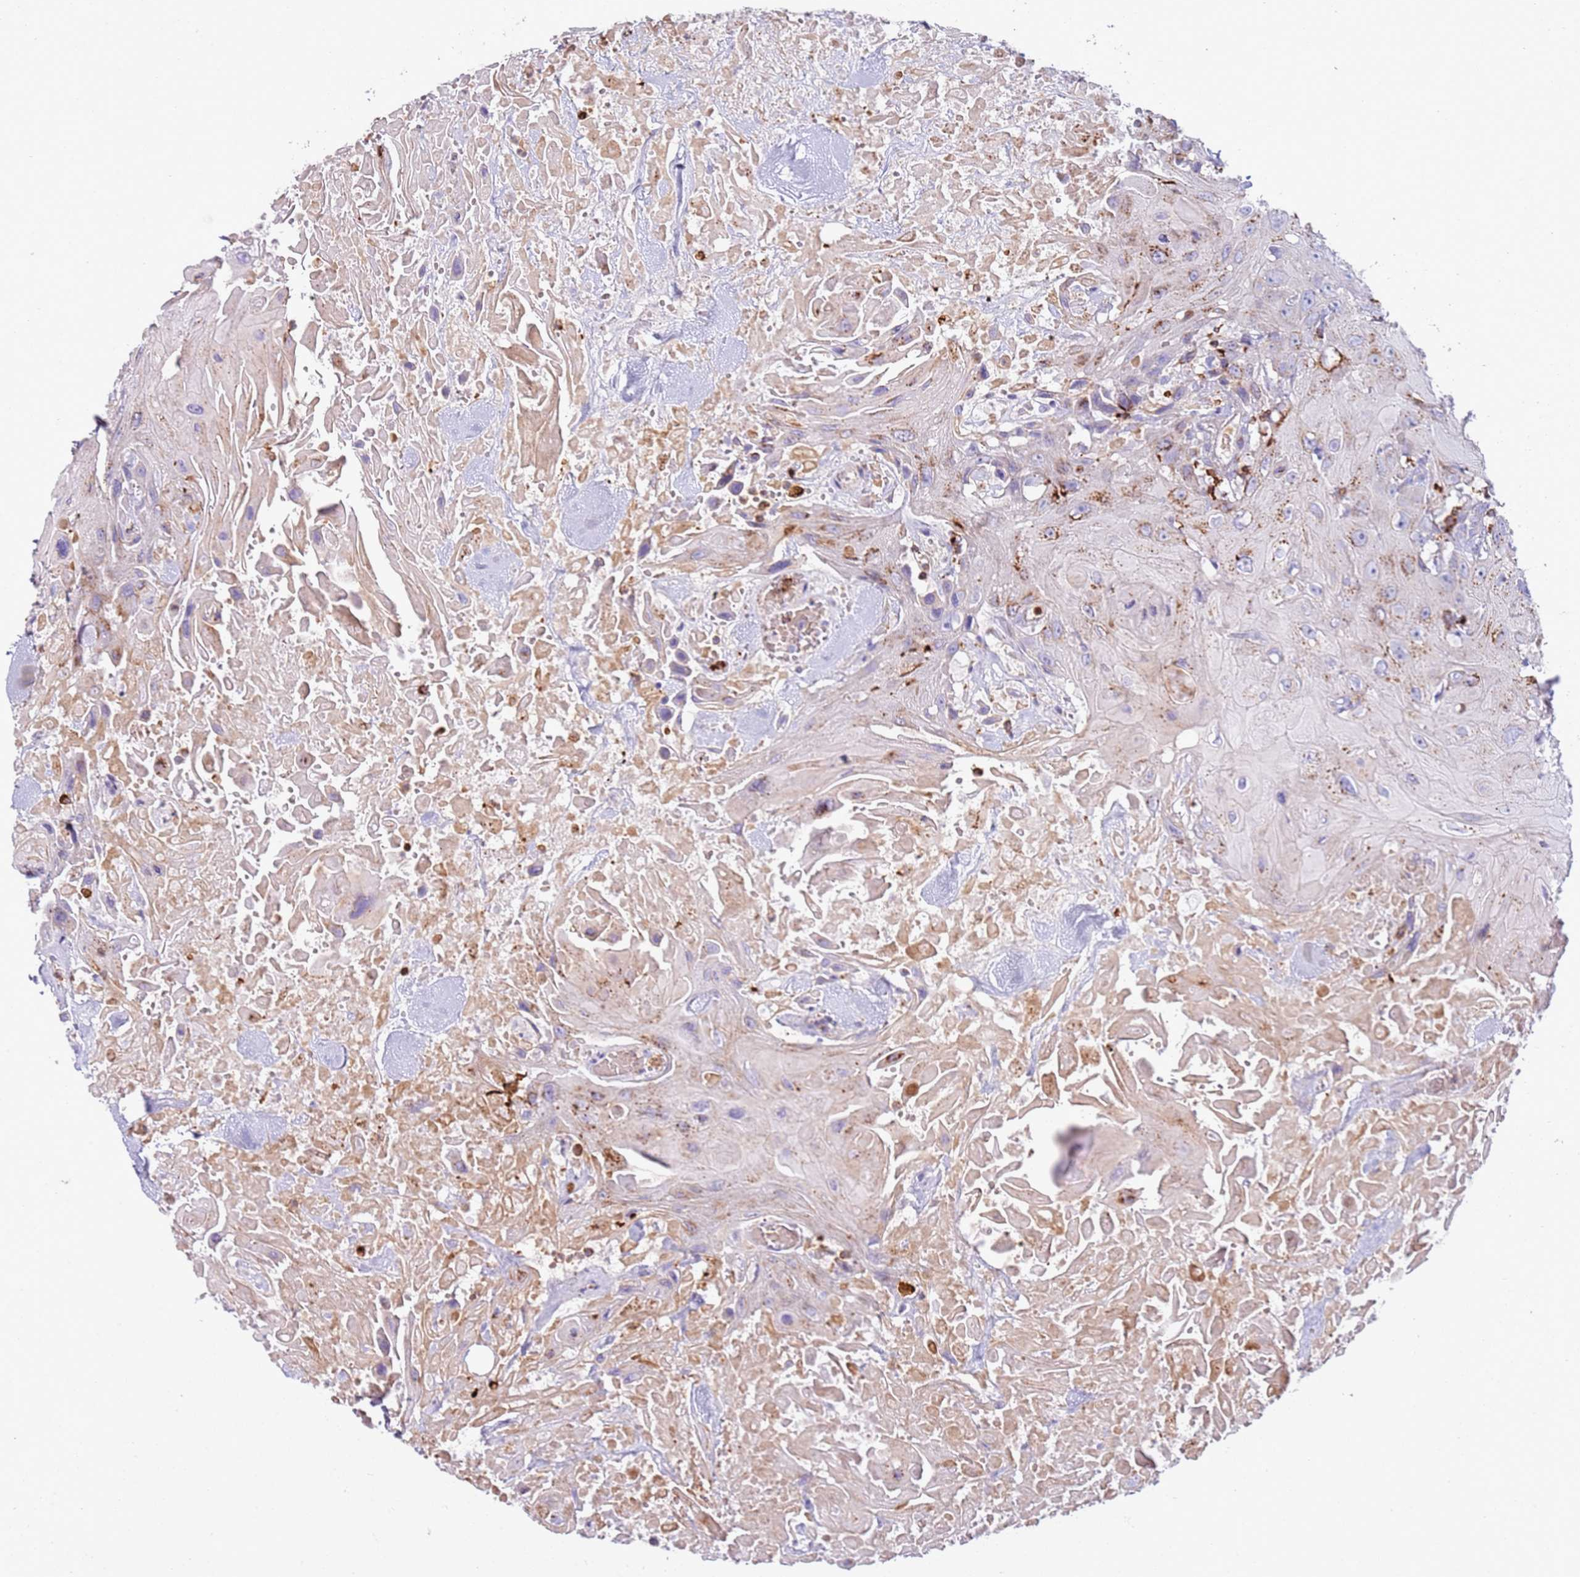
{"staining": {"intensity": "strong", "quantity": "<25%", "location": "cytoplasmic/membranous"}, "tissue": "head and neck cancer", "cell_type": "Tumor cells", "image_type": "cancer", "snomed": [{"axis": "morphology", "description": "Squamous cell carcinoma, NOS"}, {"axis": "topography", "description": "Head-Neck"}], "caption": "An image of human head and neck squamous cell carcinoma stained for a protein exhibits strong cytoplasmic/membranous brown staining in tumor cells. (DAB (3,3'-diaminobenzidine) IHC, brown staining for protein, blue staining for nuclei).", "gene": "TTPAL", "patient": {"sex": "male", "age": 81}}